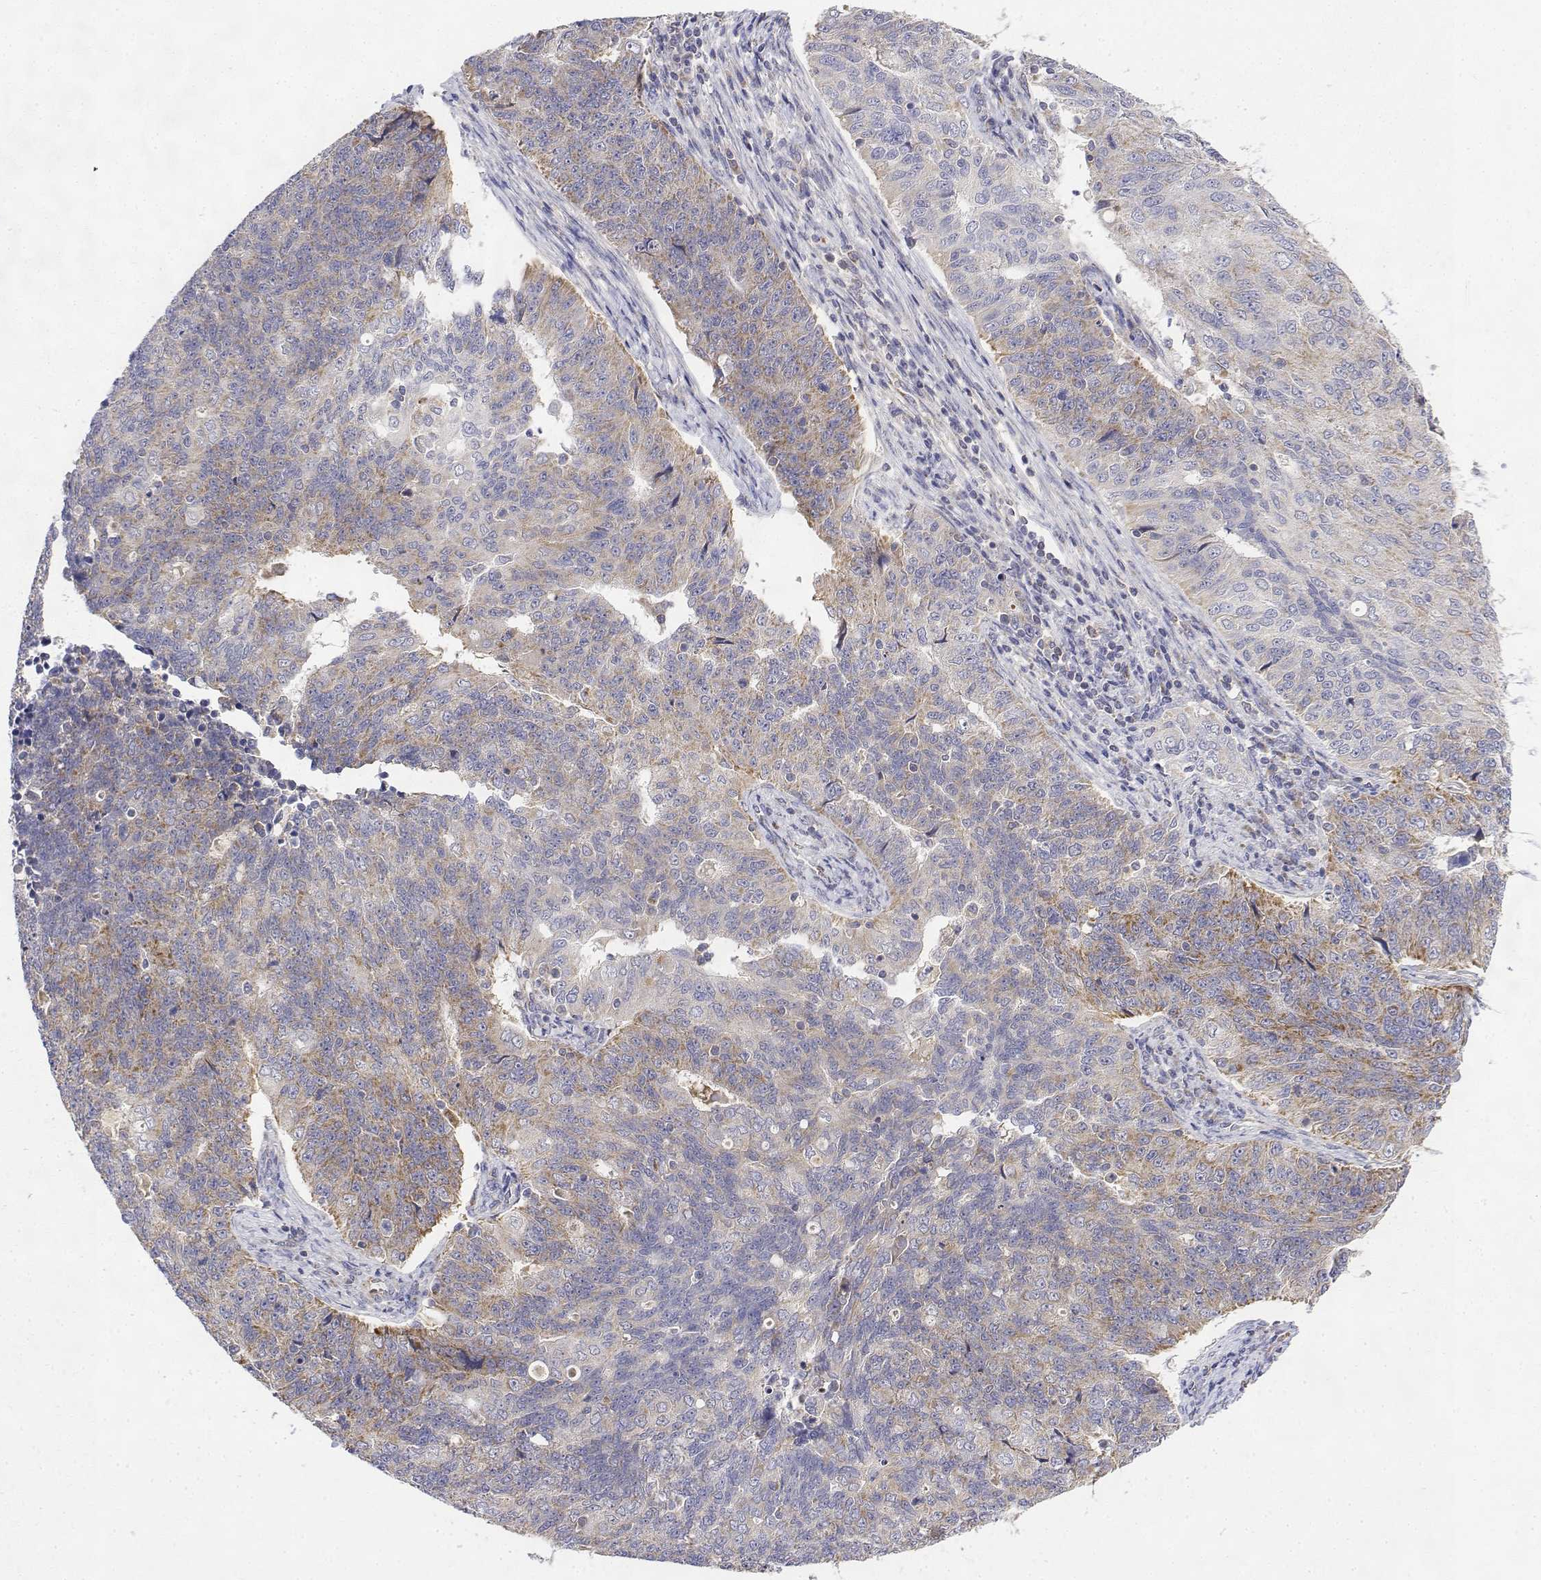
{"staining": {"intensity": "weak", "quantity": "25%-75%", "location": "cytoplasmic/membranous"}, "tissue": "endometrial cancer", "cell_type": "Tumor cells", "image_type": "cancer", "snomed": [{"axis": "morphology", "description": "Adenocarcinoma, NOS"}, {"axis": "topography", "description": "Endometrium"}], "caption": "A histopathology image of endometrial cancer (adenocarcinoma) stained for a protein shows weak cytoplasmic/membranous brown staining in tumor cells.", "gene": "GADD45GIP1", "patient": {"sex": "female", "age": 43}}